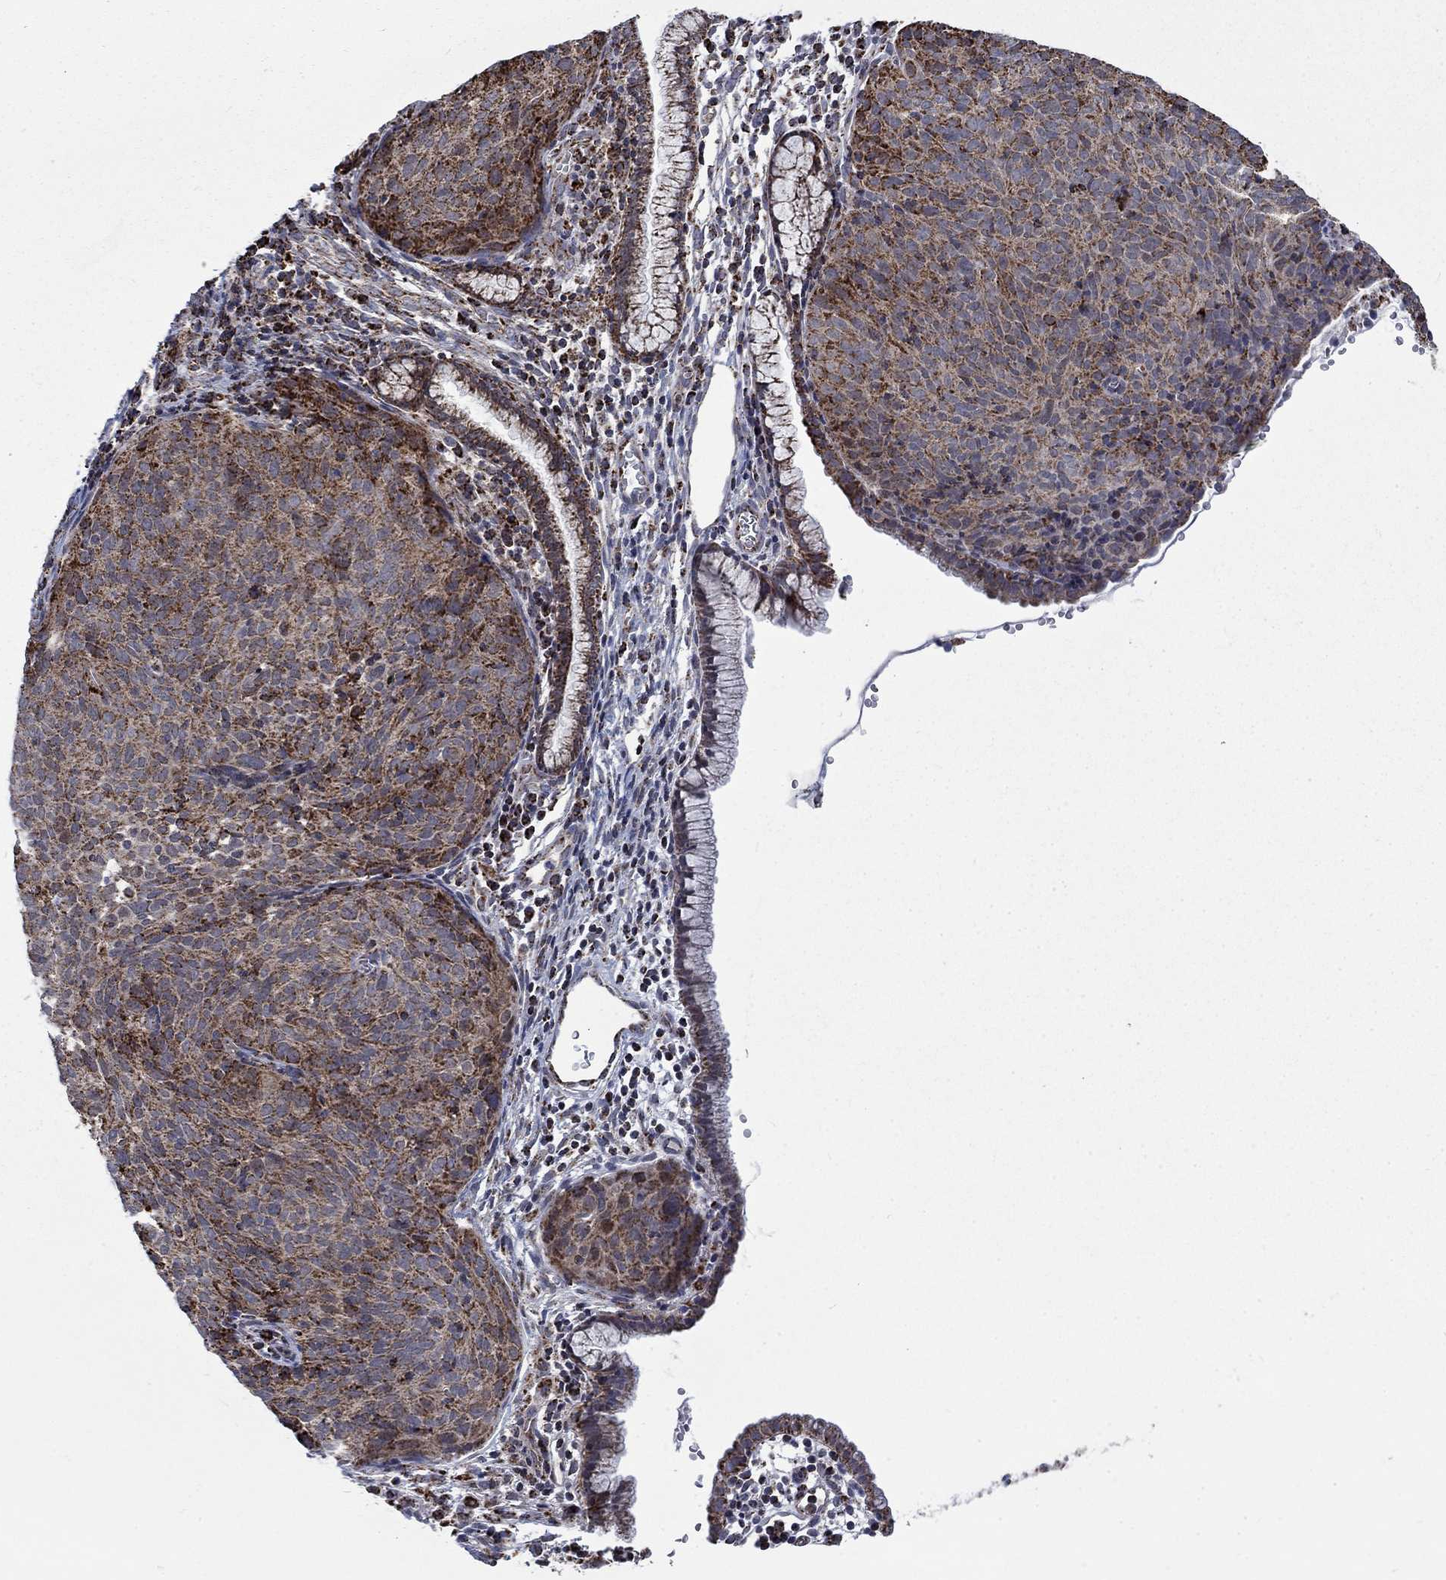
{"staining": {"intensity": "strong", "quantity": "25%-75%", "location": "cytoplasmic/membranous"}, "tissue": "cervical cancer", "cell_type": "Tumor cells", "image_type": "cancer", "snomed": [{"axis": "morphology", "description": "Squamous cell carcinoma, NOS"}, {"axis": "topography", "description": "Cervix"}], "caption": "The histopathology image shows a brown stain indicating the presence of a protein in the cytoplasmic/membranous of tumor cells in cervical cancer. The staining is performed using DAB brown chromogen to label protein expression. The nuclei are counter-stained blue using hematoxylin.", "gene": "MOAP1", "patient": {"sex": "female", "age": 39}}